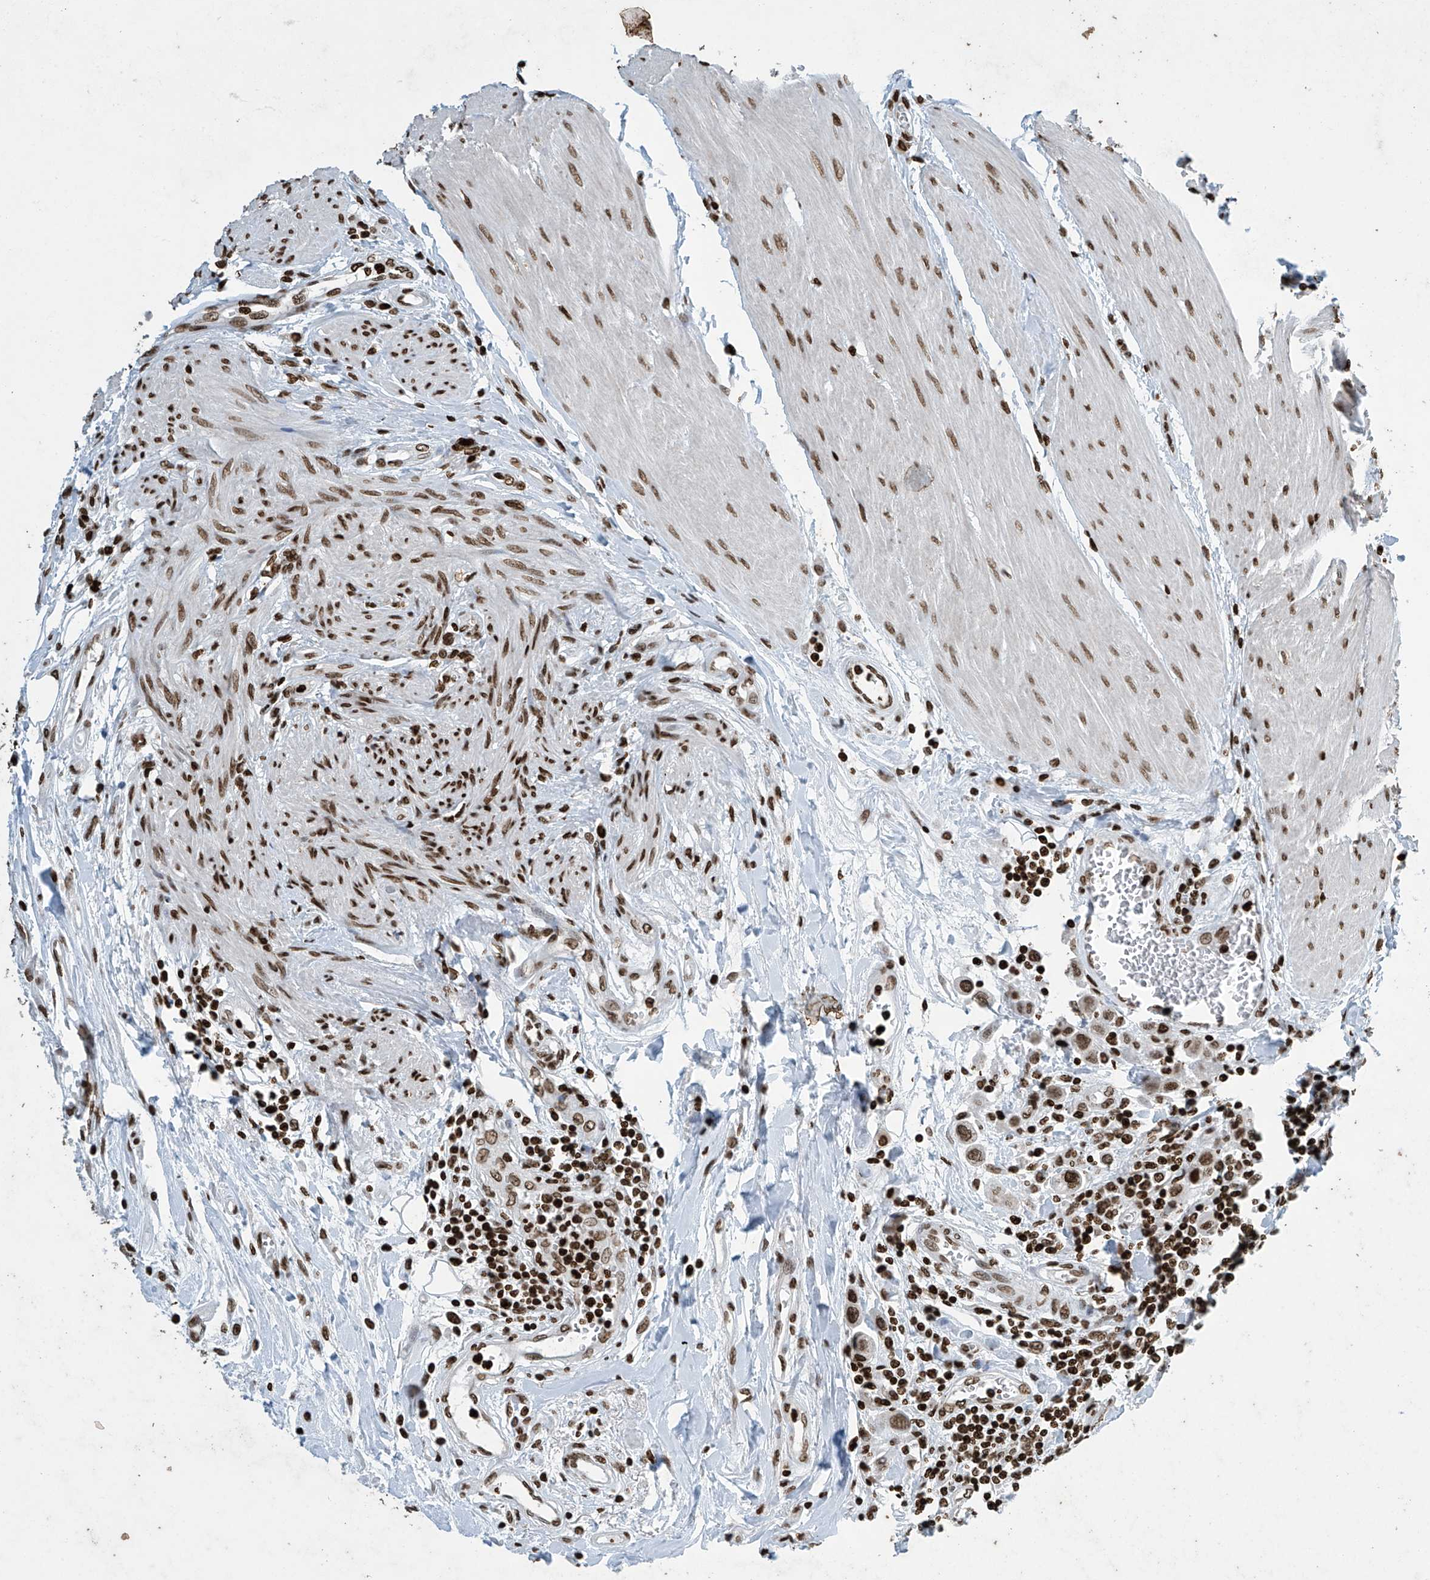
{"staining": {"intensity": "moderate", "quantity": ">75%", "location": "nuclear"}, "tissue": "urothelial cancer", "cell_type": "Tumor cells", "image_type": "cancer", "snomed": [{"axis": "morphology", "description": "Urothelial carcinoma, High grade"}, {"axis": "topography", "description": "Urinary bladder"}], "caption": "Immunohistochemistry micrograph of neoplastic tissue: urothelial carcinoma (high-grade) stained using IHC reveals medium levels of moderate protein expression localized specifically in the nuclear of tumor cells, appearing as a nuclear brown color.", "gene": "H4C16", "patient": {"sex": "male", "age": 50}}